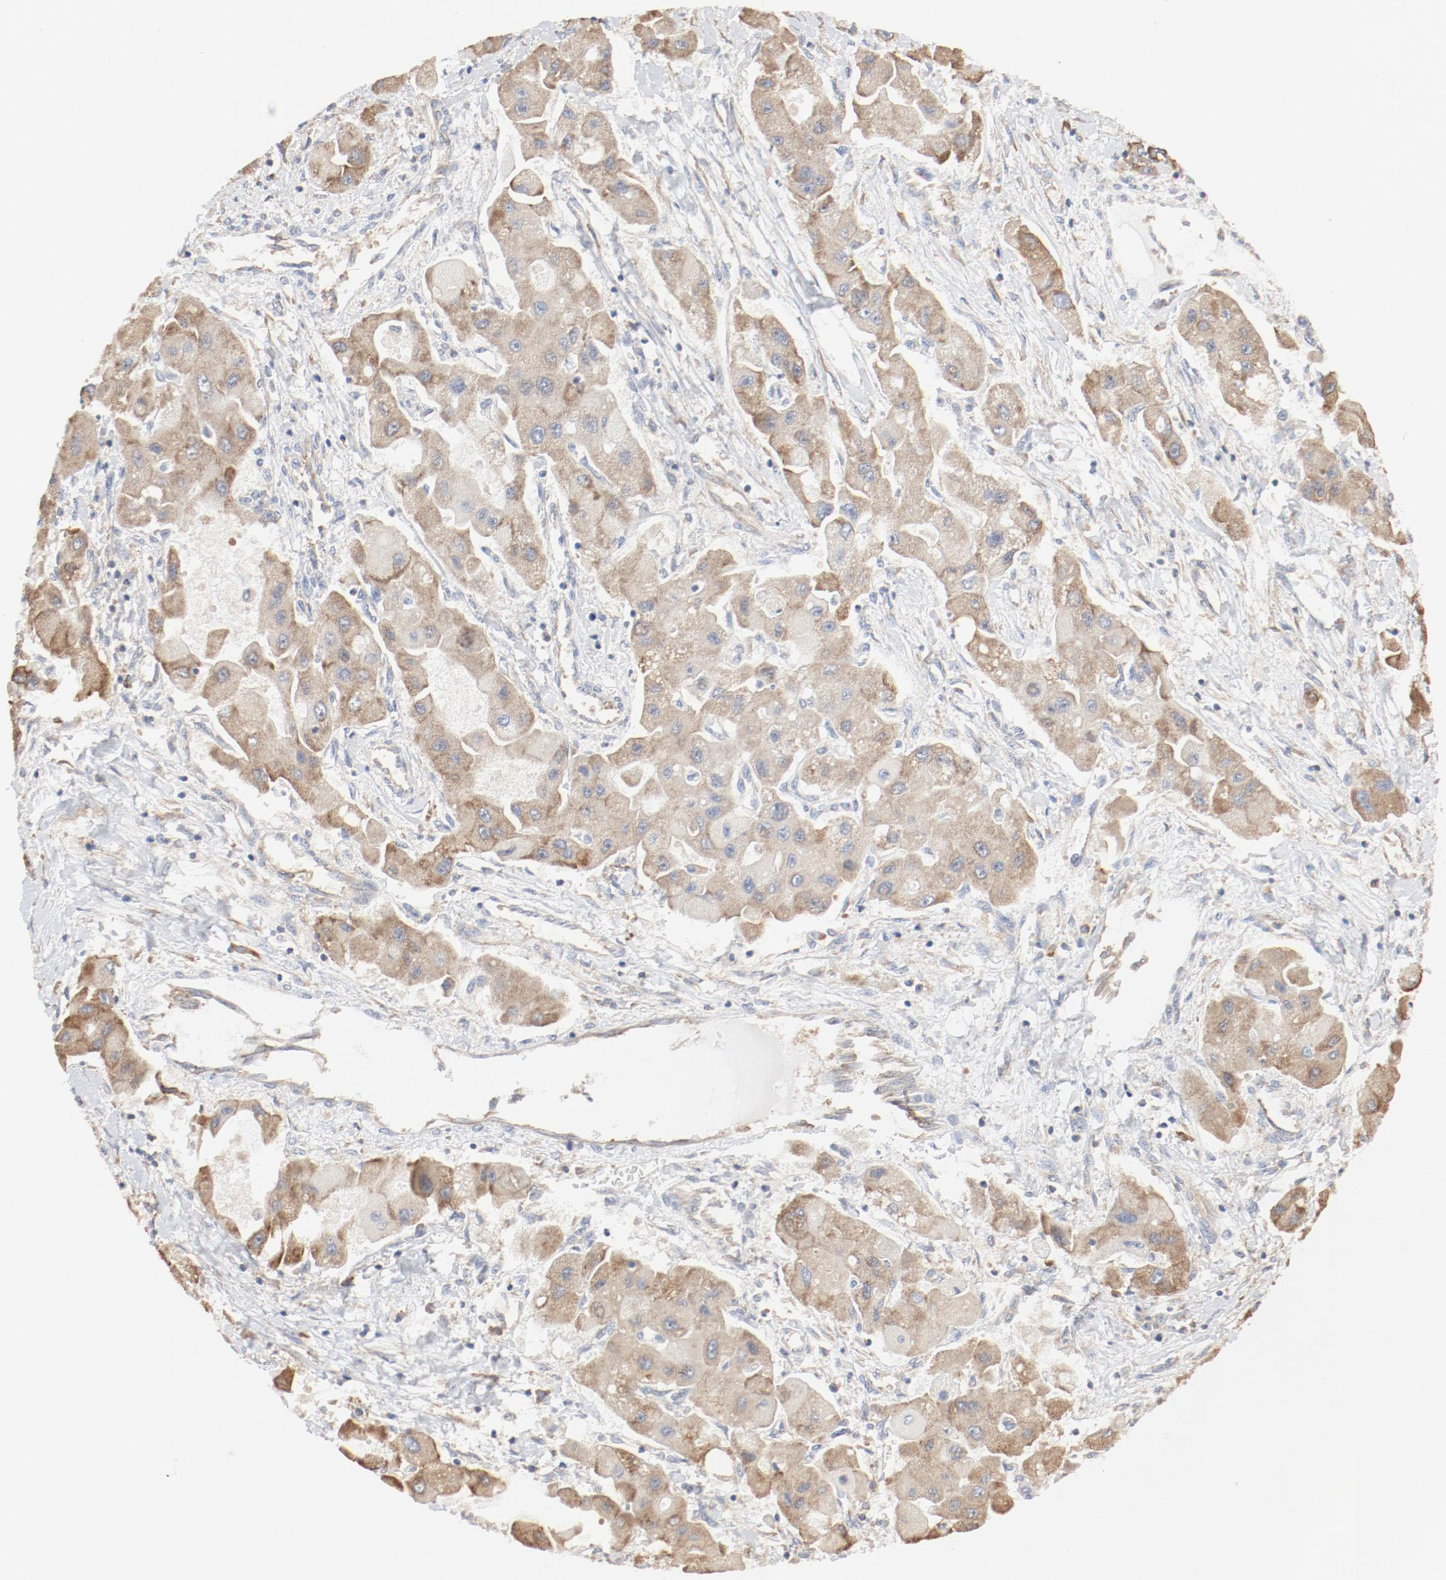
{"staining": {"intensity": "moderate", "quantity": ">75%", "location": "cytoplasmic/membranous"}, "tissue": "liver cancer", "cell_type": "Tumor cells", "image_type": "cancer", "snomed": [{"axis": "morphology", "description": "Carcinoma, Hepatocellular, NOS"}, {"axis": "topography", "description": "Liver"}], "caption": "IHC micrograph of human liver cancer (hepatocellular carcinoma) stained for a protein (brown), which reveals medium levels of moderate cytoplasmic/membranous expression in approximately >75% of tumor cells.", "gene": "RPS6", "patient": {"sex": "male", "age": 24}}